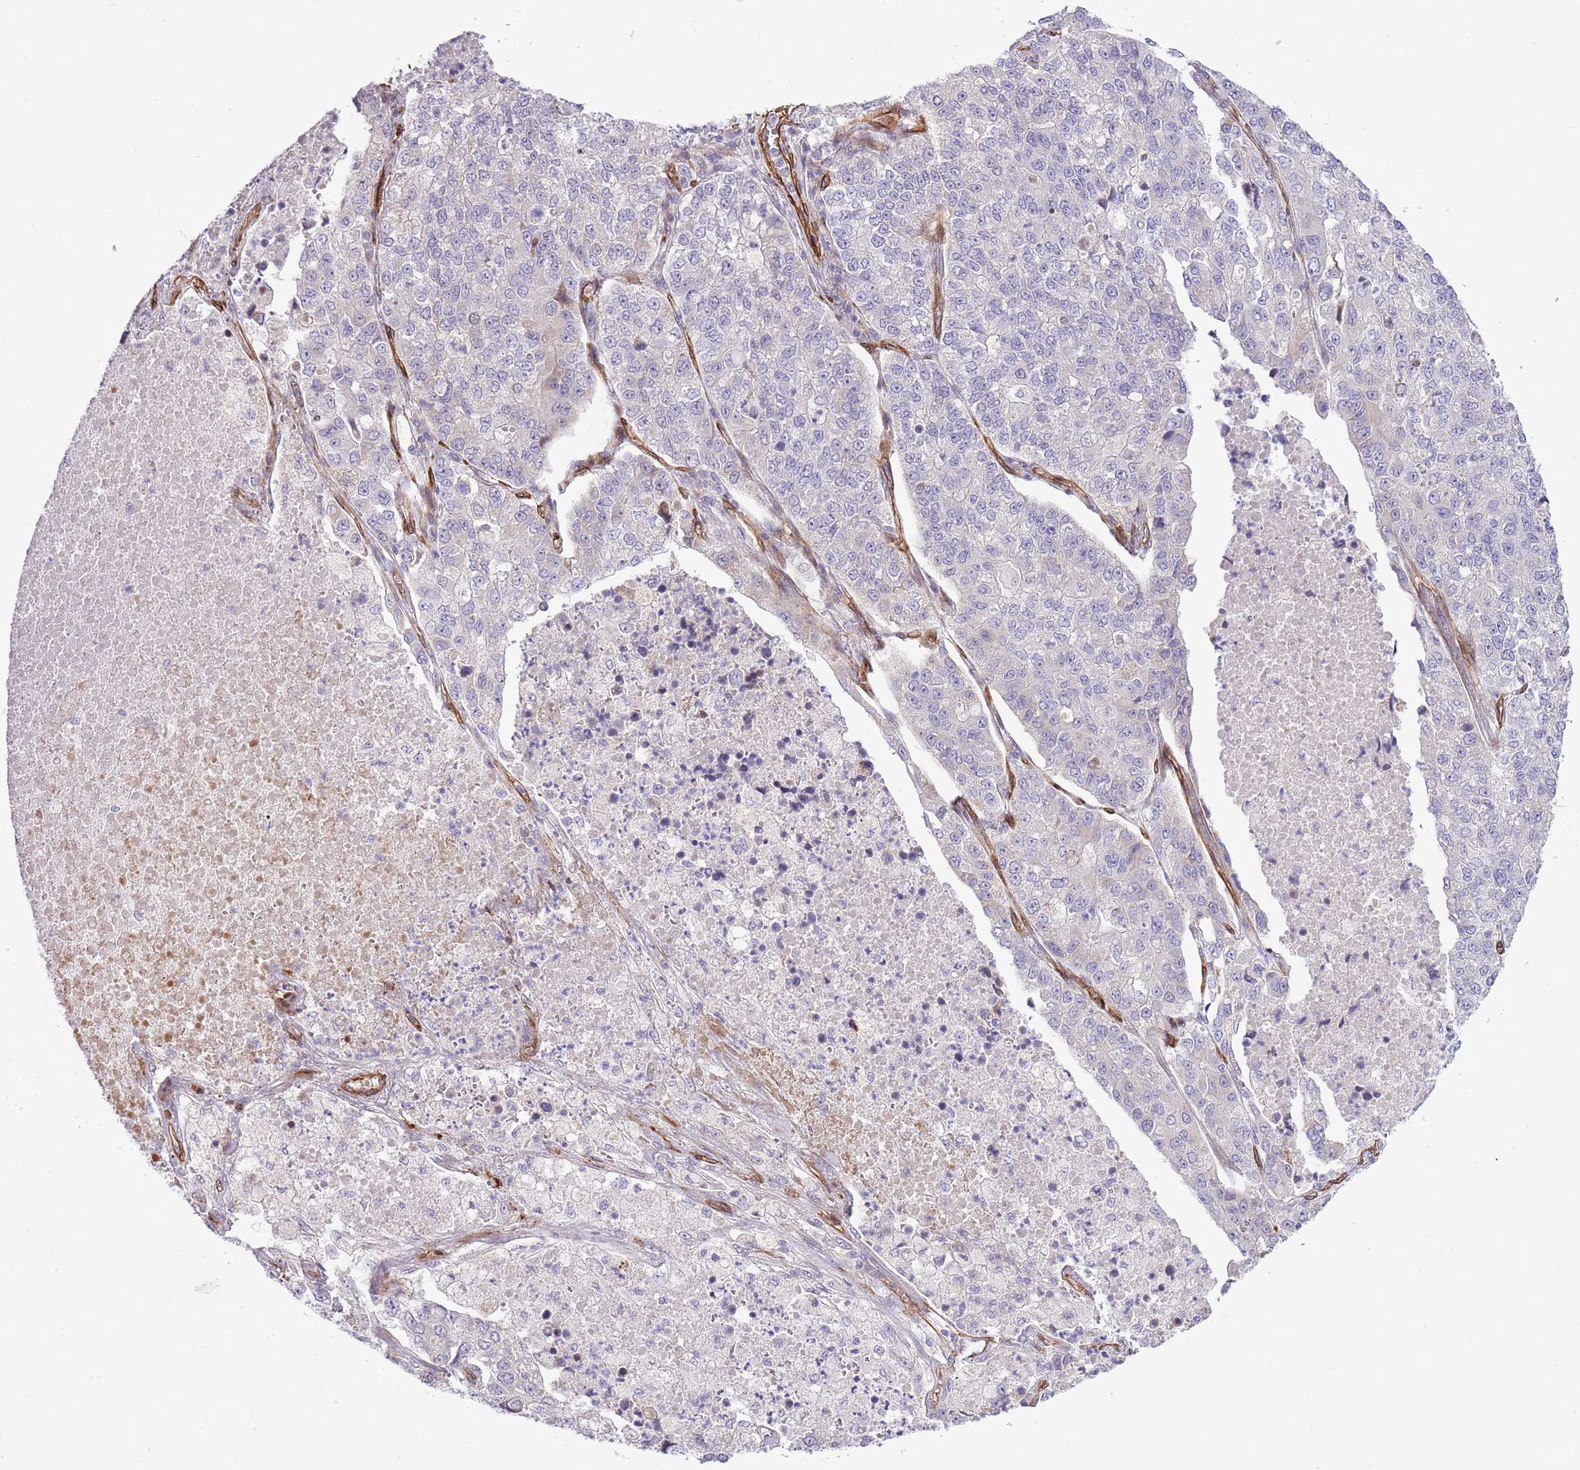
{"staining": {"intensity": "negative", "quantity": "none", "location": "none"}, "tissue": "lung cancer", "cell_type": "Tumor cells", "image_type": "cancer", "snomed": [{"axis": "morphology", "description": "Adenocarcinoma, NOS"}, {"axis": "topography", "description": "Lung"}], "caption": "The photomicrograph demonstrates no staining of tumor cells in lung adenocarcinoma.", "gene": "NEK3", "patient": {"sex": "male", "age": 49}}